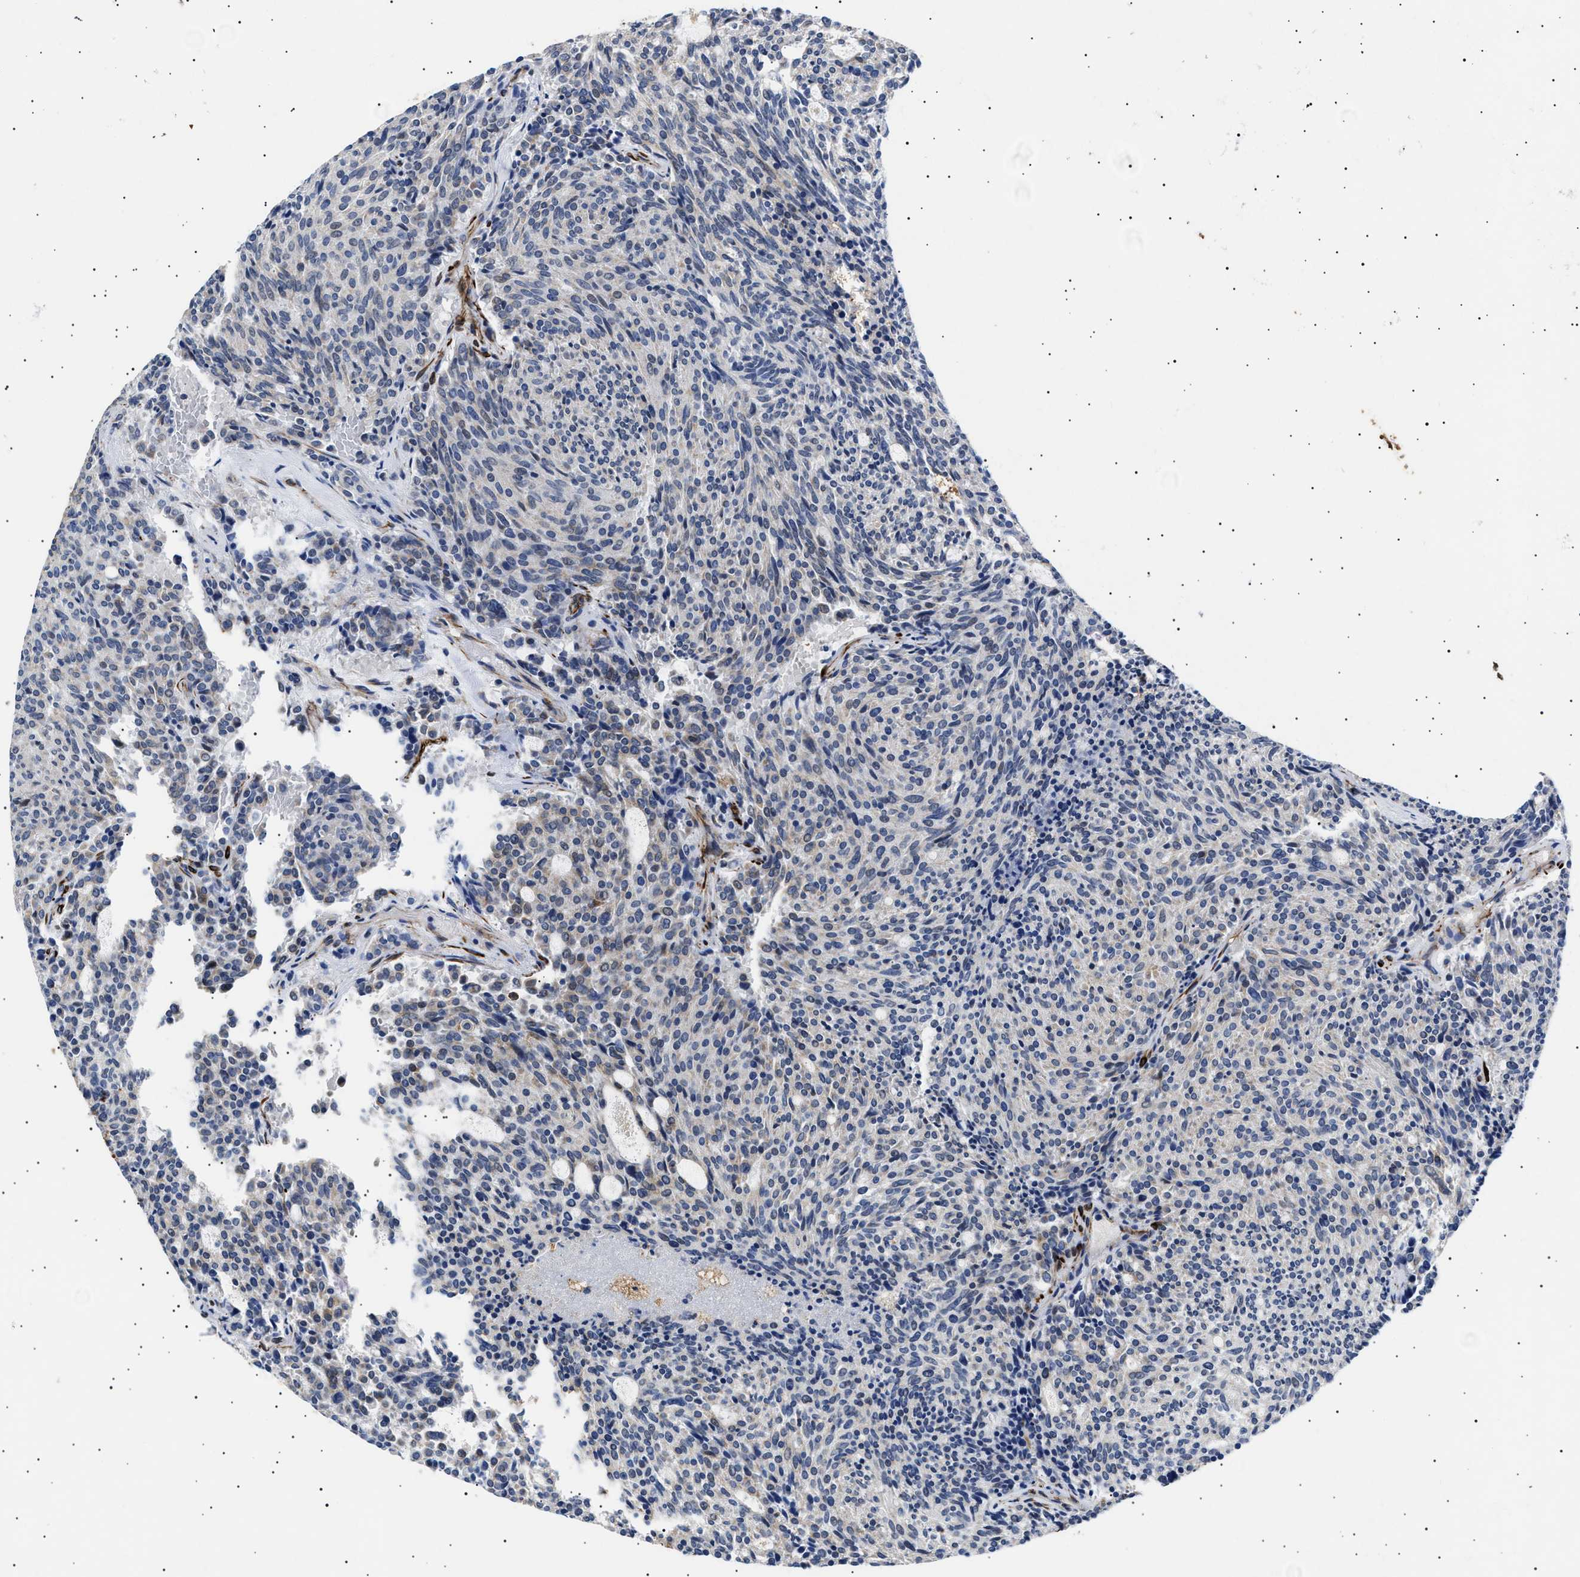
{"staining": {"intensity": "negative", "quantity": "none", "location": "none"}, "tissue": "carcinoid", "cell_type": "Tumor cells", "image_type": "cancer", "snomed": [{"axis": "morphology", "description": "Carcinoid, malignant, NOS"}, {"axis": "topography", "description": "Pancreas"}], "caption": "A high-resolution image shows immunohistochemistry staining of malignant carcinoid, which displays no significant positivity in tumor cells. The staining is performed using DAB (3,3'-diaminobenzidine) brown chromogen with nuclei counter-stained in using hematoxylin.", "gene": "OLFML2A", "patient": {"sex": "female", "age": 54}}